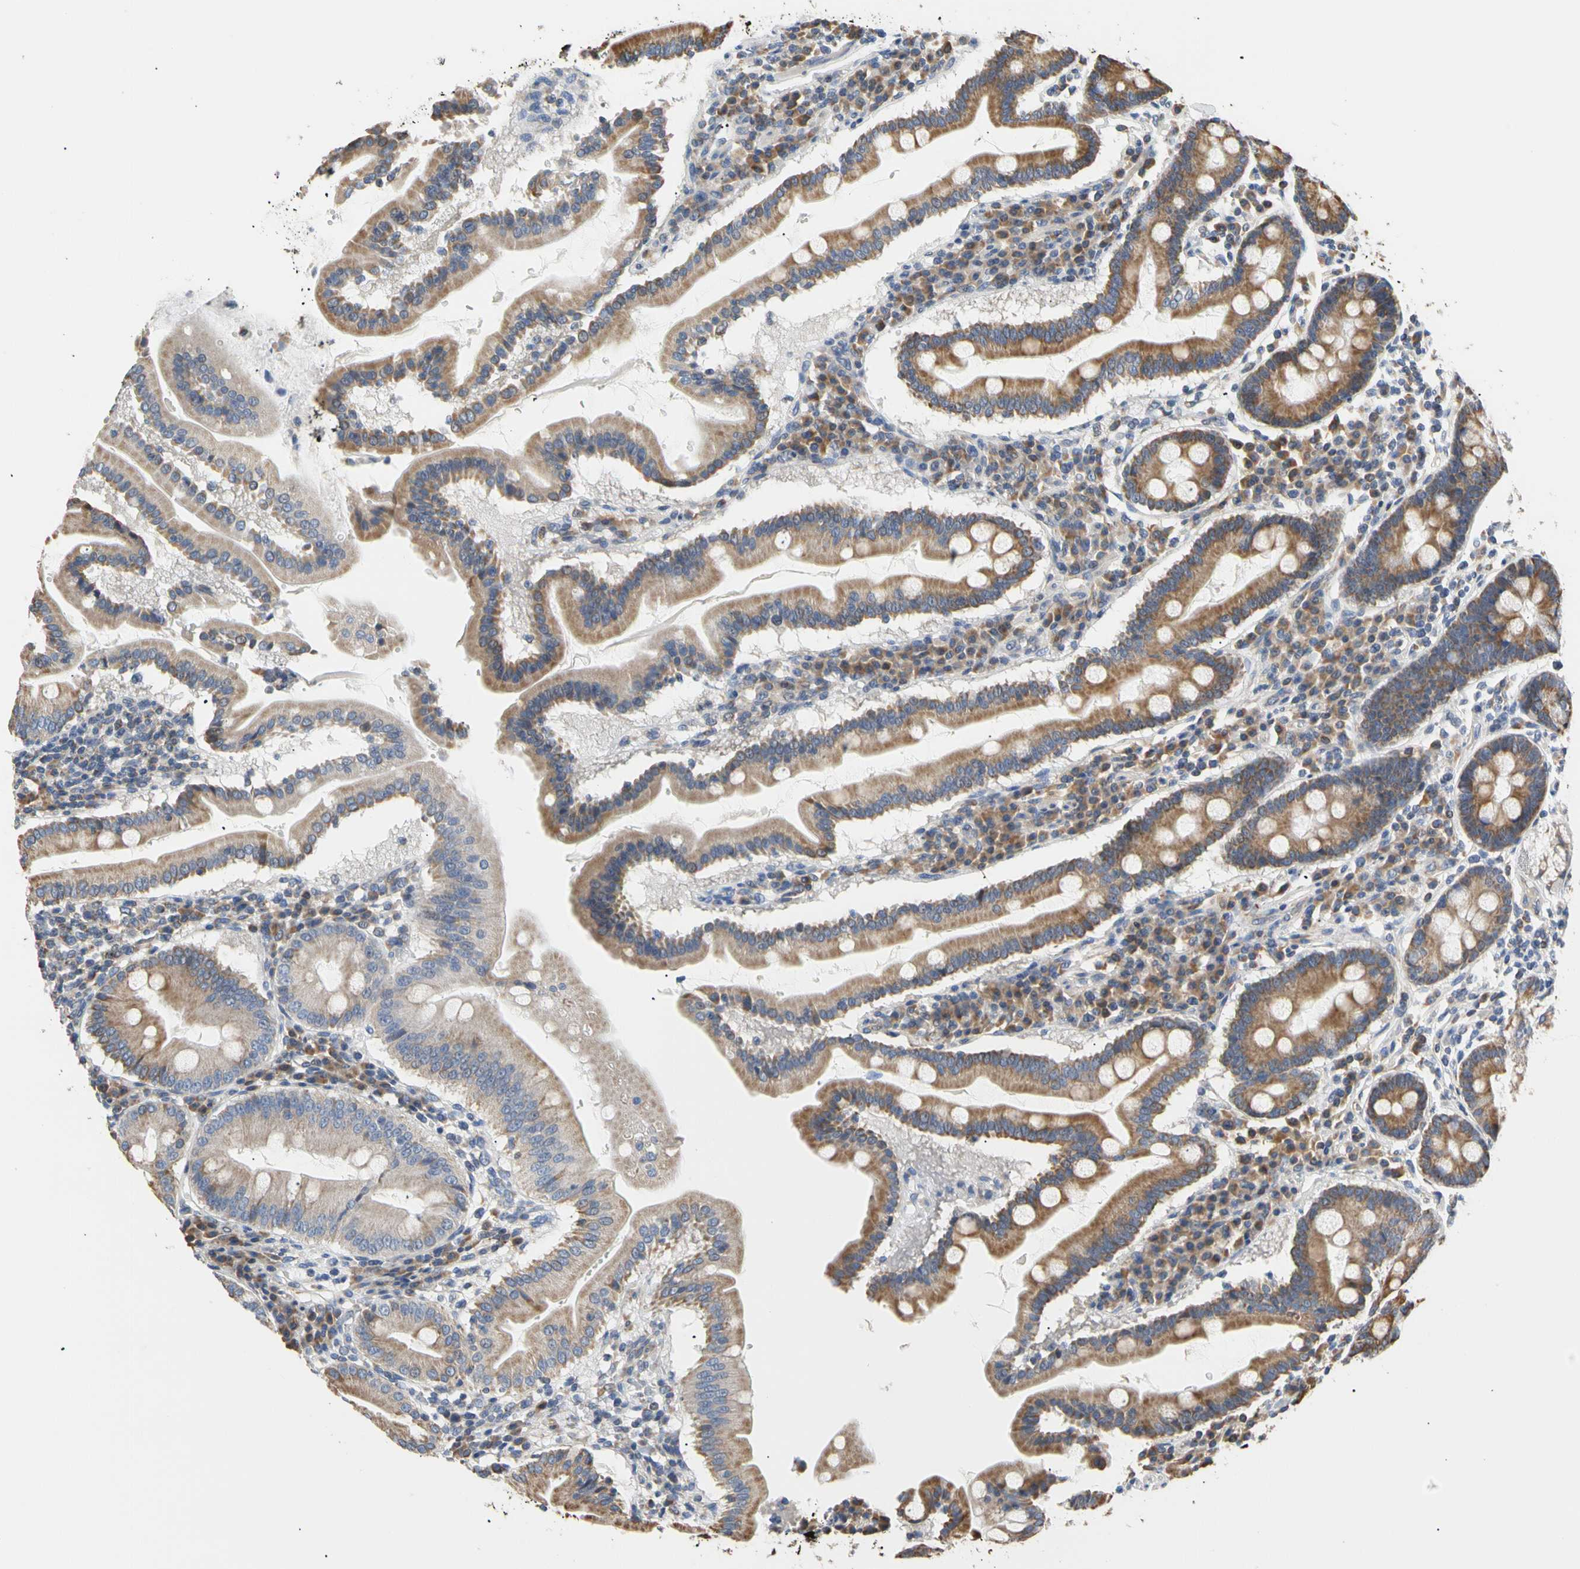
{"staining": {"intensity": "moderate", "quantity": ">75%", "location": "cytoplasmic/membranous"}, "tissue": "duodenum", "cell_type": "Glandular cells", "image_type": "normal", "snomed": [{"axis": "morphology", "description": "Normal tissue, NOS"}, {"axis": "topography", "description": "Duodenum"}], "caption": "Duodenum stained with DAB IHC demonstrates medium levels of moderate cytoplasmic/membranous staining in about >75% of glandular cells.", "gene": "PLGRKT", "patient": {"sex": "male", "age": 50}}